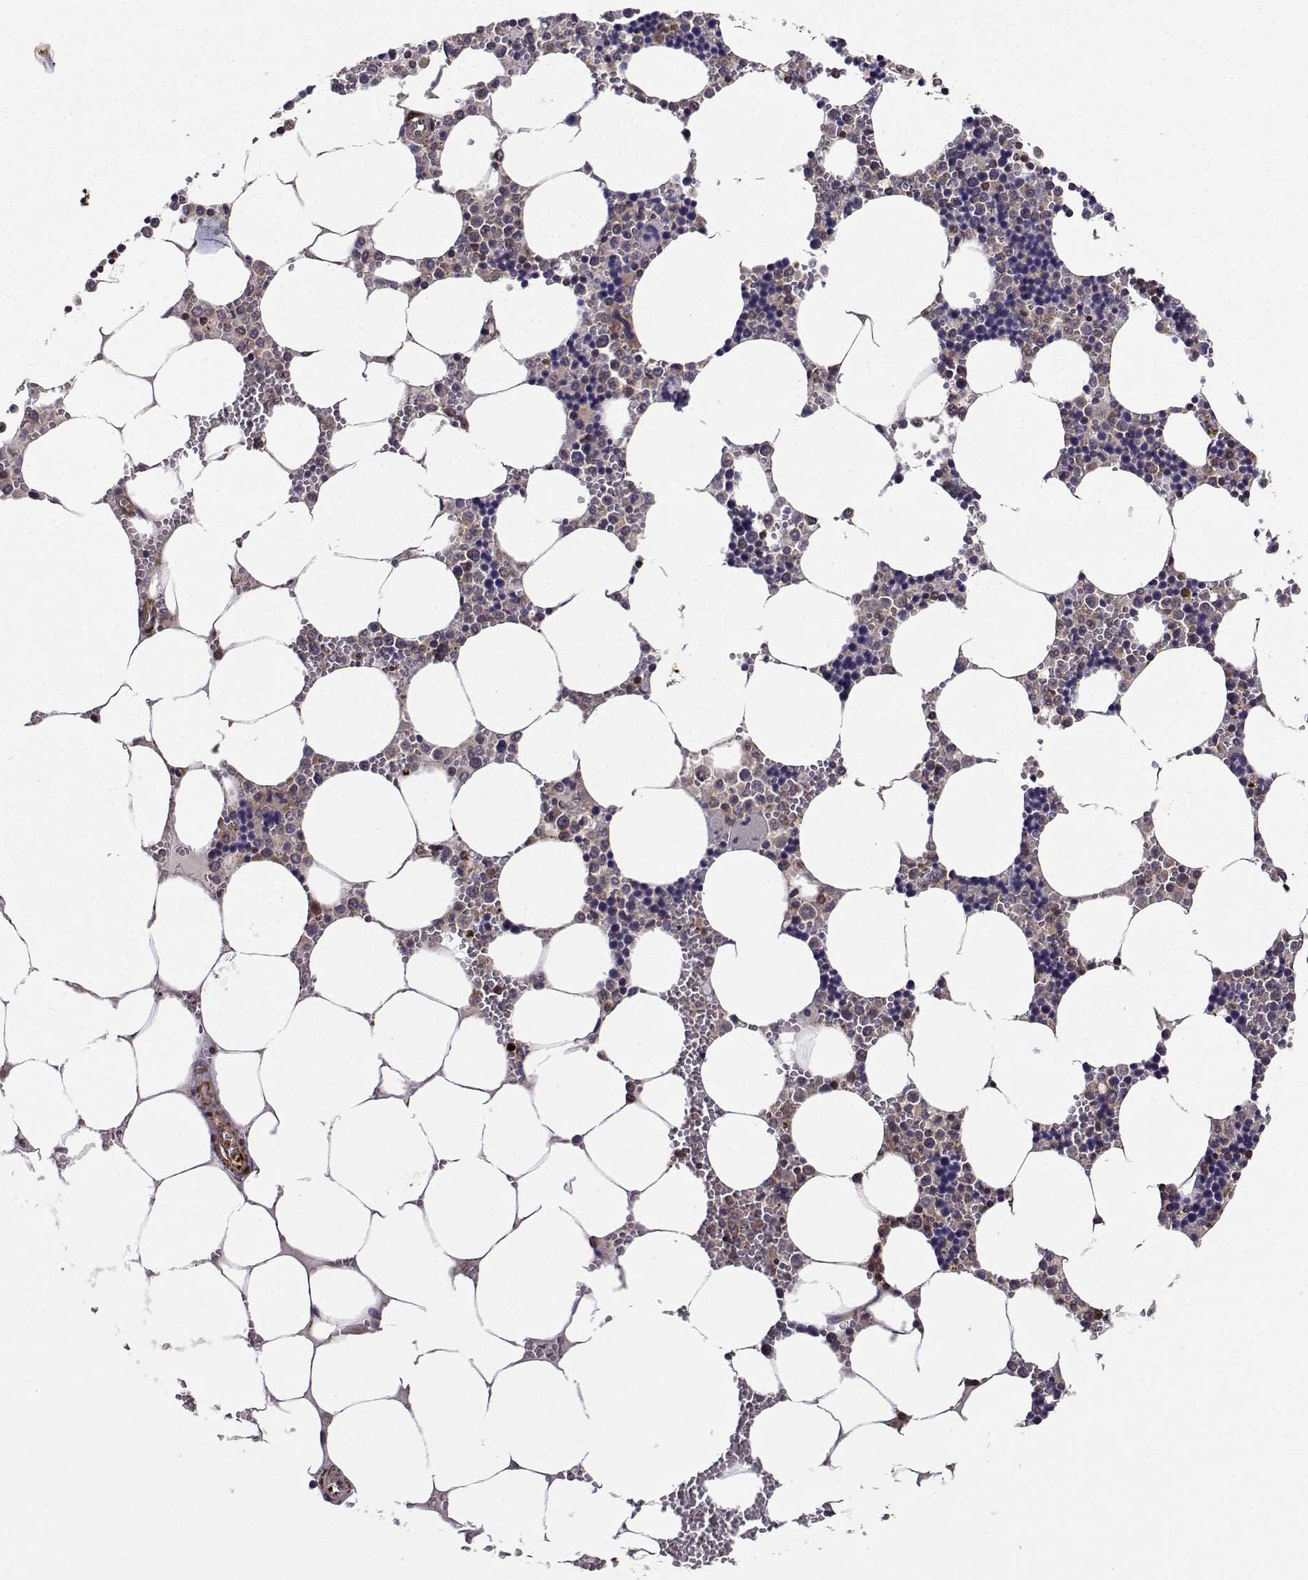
{"staining": {"intensity": "weak", "quantity": "25%-75%", "location": "cytoplasmic/membranous"}, "tissue": "bone marrow", "cell_type": "Hematopoietic cells", "image_type": "normal", "snomed": [{"axis": "morphology", "description": "Normal tissue, NOS"}, {"axis": "topography", "description": "Bone marrow"}], "caption": "Hematopoietic cells exhibit low levels of weak cytoplasmic/membranous expression in about 25%-75% of cells in benign human bone marrow. Using DAB (3,3'-diaminobenzidine) (brown) and hematoxylin (blue) stains, captured at high magnification using brightfield microscopy.", "gene": "ITGB8", "patient": {"sex": "male", "age": 54}}